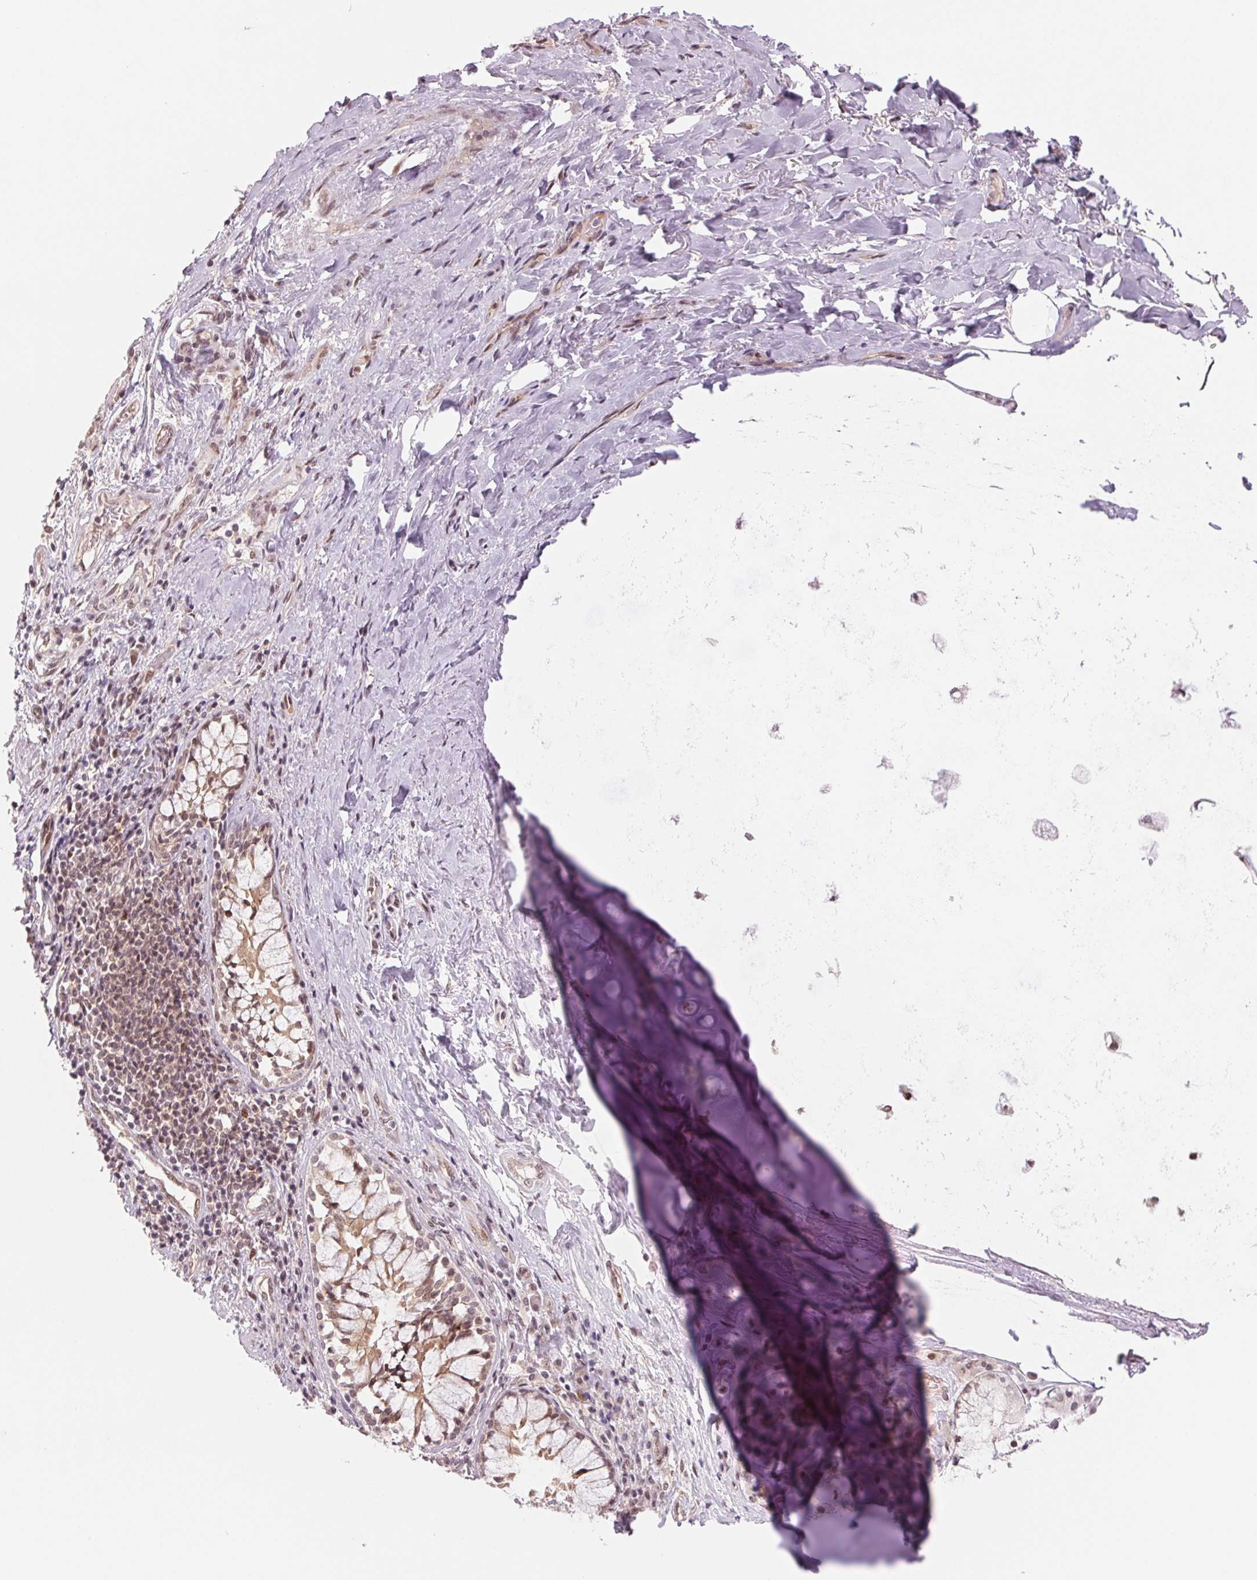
{"staining": {"intensity": "moderate", "quantity": "25%-75%", "location": "nuclear"}, "tissue": "soft tissue", "cell_type": "Chondrocytes", "image_type": "normal", "snomed": [{"axis": "morphology", "description": "Normal tissue, NOS"}, {"axis": "topography", "description": "Cartilage tissue"}, {"axis": "topography", "description": "Bronchus"}], "caption": "Chondrocytes display medium levels of moderate nuclear staining in about 25%-75% of cells in normal soft tissue.", "gene": "DNAJB6", "patient": {"sex": "male", "age": 64}}